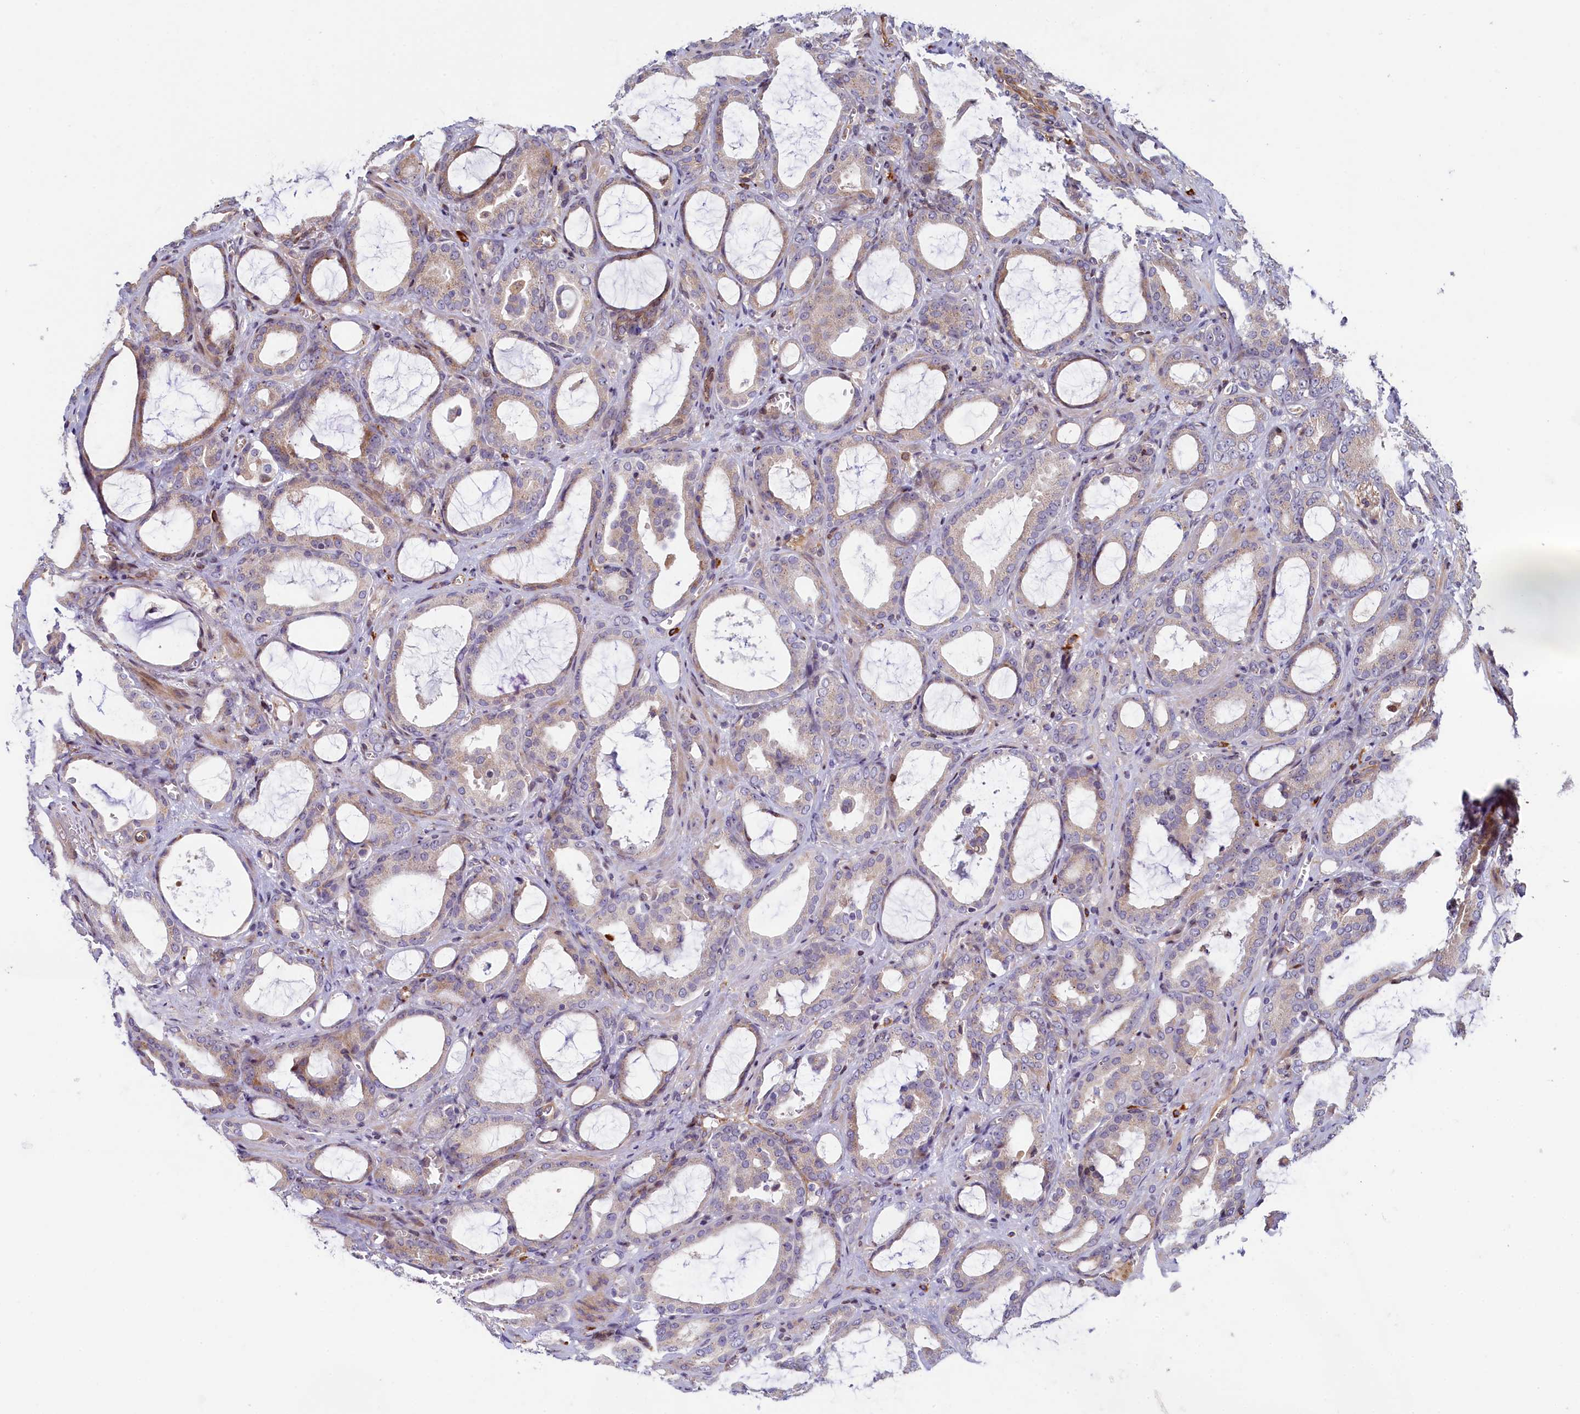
{"staining": {"intensity": "weak", "quantity": ">75%", "location": "cytoplasmic/membranous"}, "tissue": "prostate cancer", "cell_type": "Tumor cells", "image_type": "cancer", "snomed": [{"axis": "morphology", "description": "Adenocarcinoma, High grade"}, {"axis": "topography", "description": "Prostate"}], "caption": "IHC (DAB) staining of prostate cancer reveals weak cytoplasmic/membranous protein expression in about >75% of tumor cells.", "gene": "TGDS", "patient": {"sex": "male", "age": 72}}